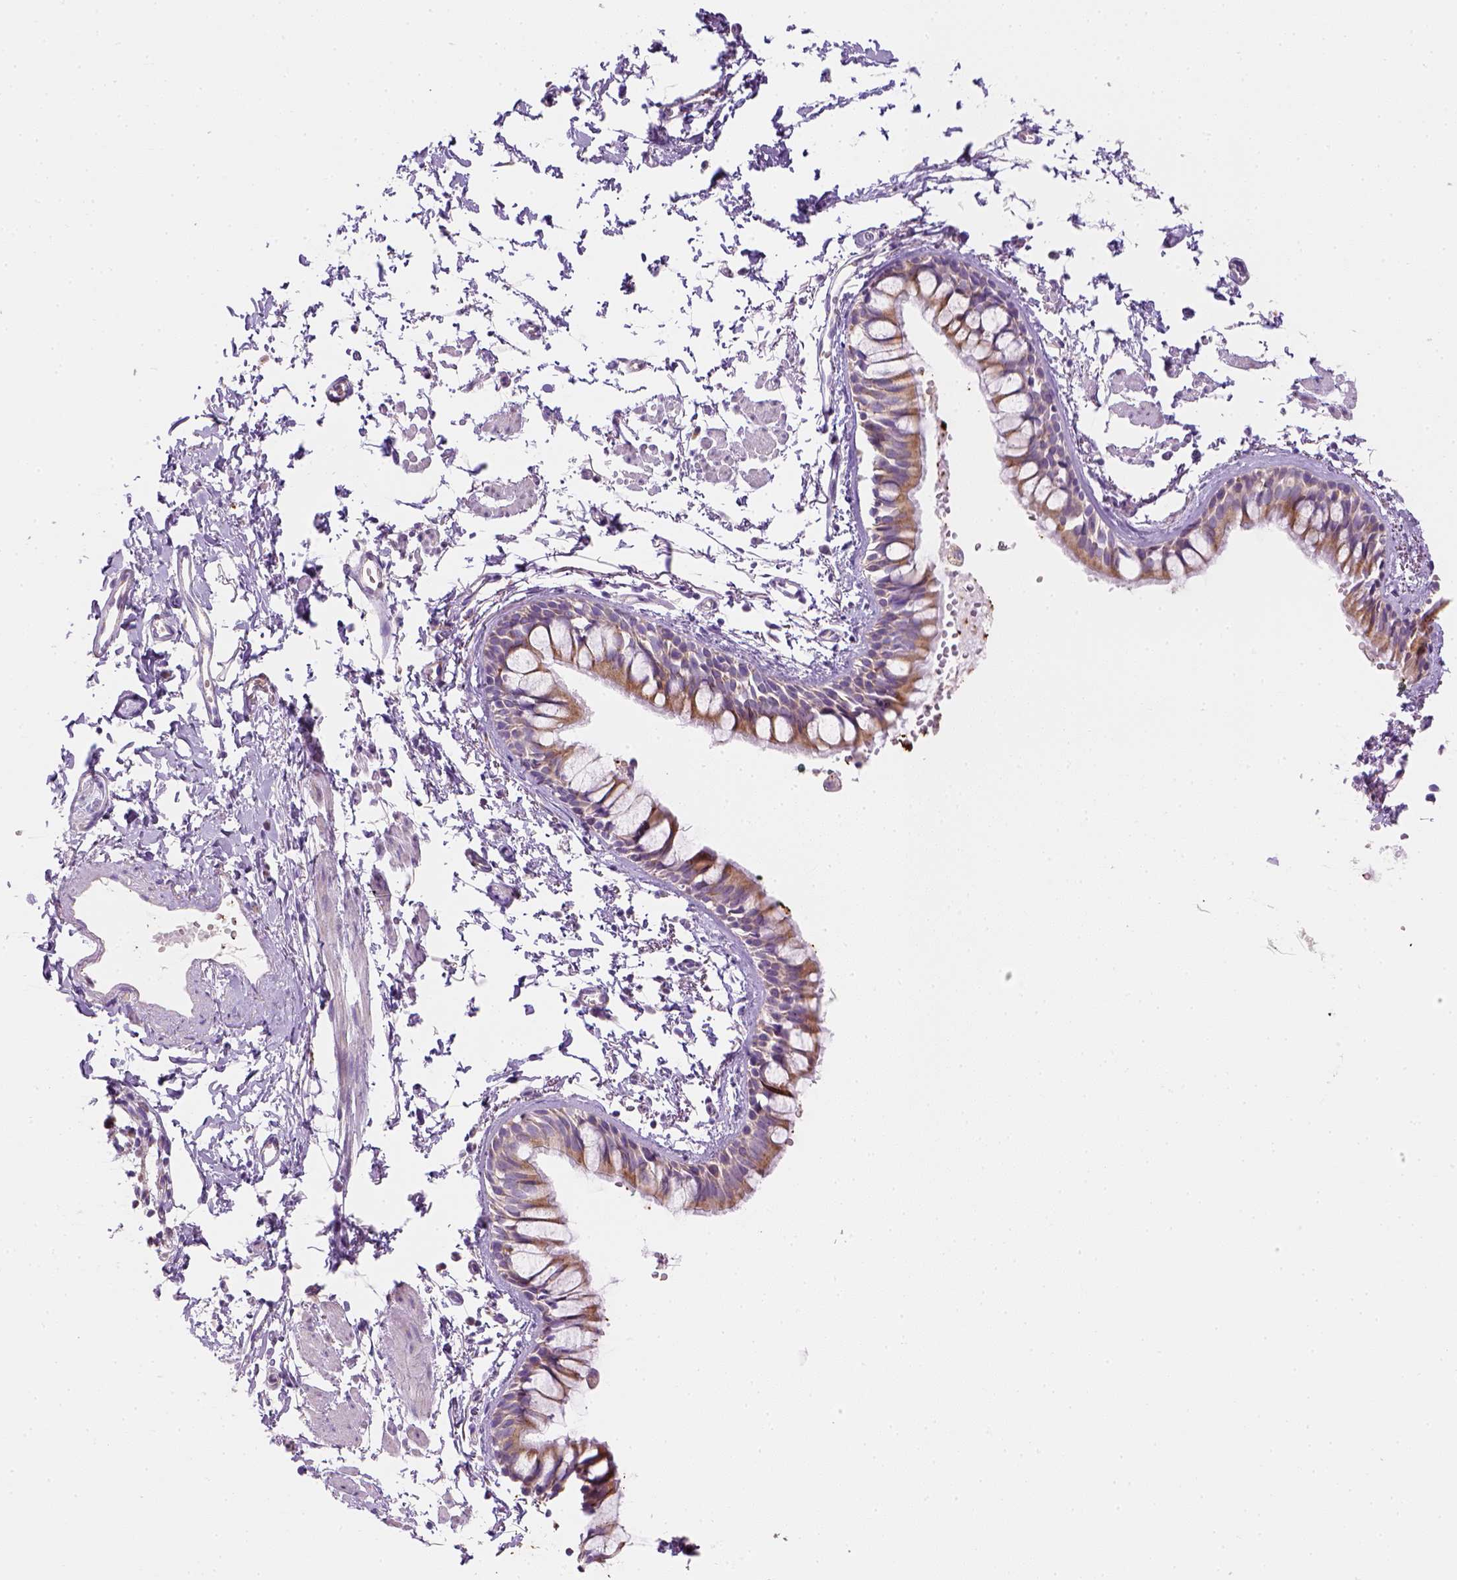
{"staining": {"intensity": "moderate", "quantity": ">75%", "location": "cytoplasmic/membranous"}, "tissue": "bronchus", "cell_type": "Respiratory epithelial cells", "image_type": "normal", "snomed": [{"axis": "morphology", "description": "Normal tissue, NOS"}, {"axis": "topography", "description": "Cartilage tissue"}, {"axis": "topography", "description": "Bronchus"}], "caption": "Immunohistochemical staining of benign bronchus exhibits moderate cytoplasmic/membranous protein expression in about >75% of respiratory epithelial cells.", "gene": "CES2", "patient": {"sex": "female", "age": 59}}